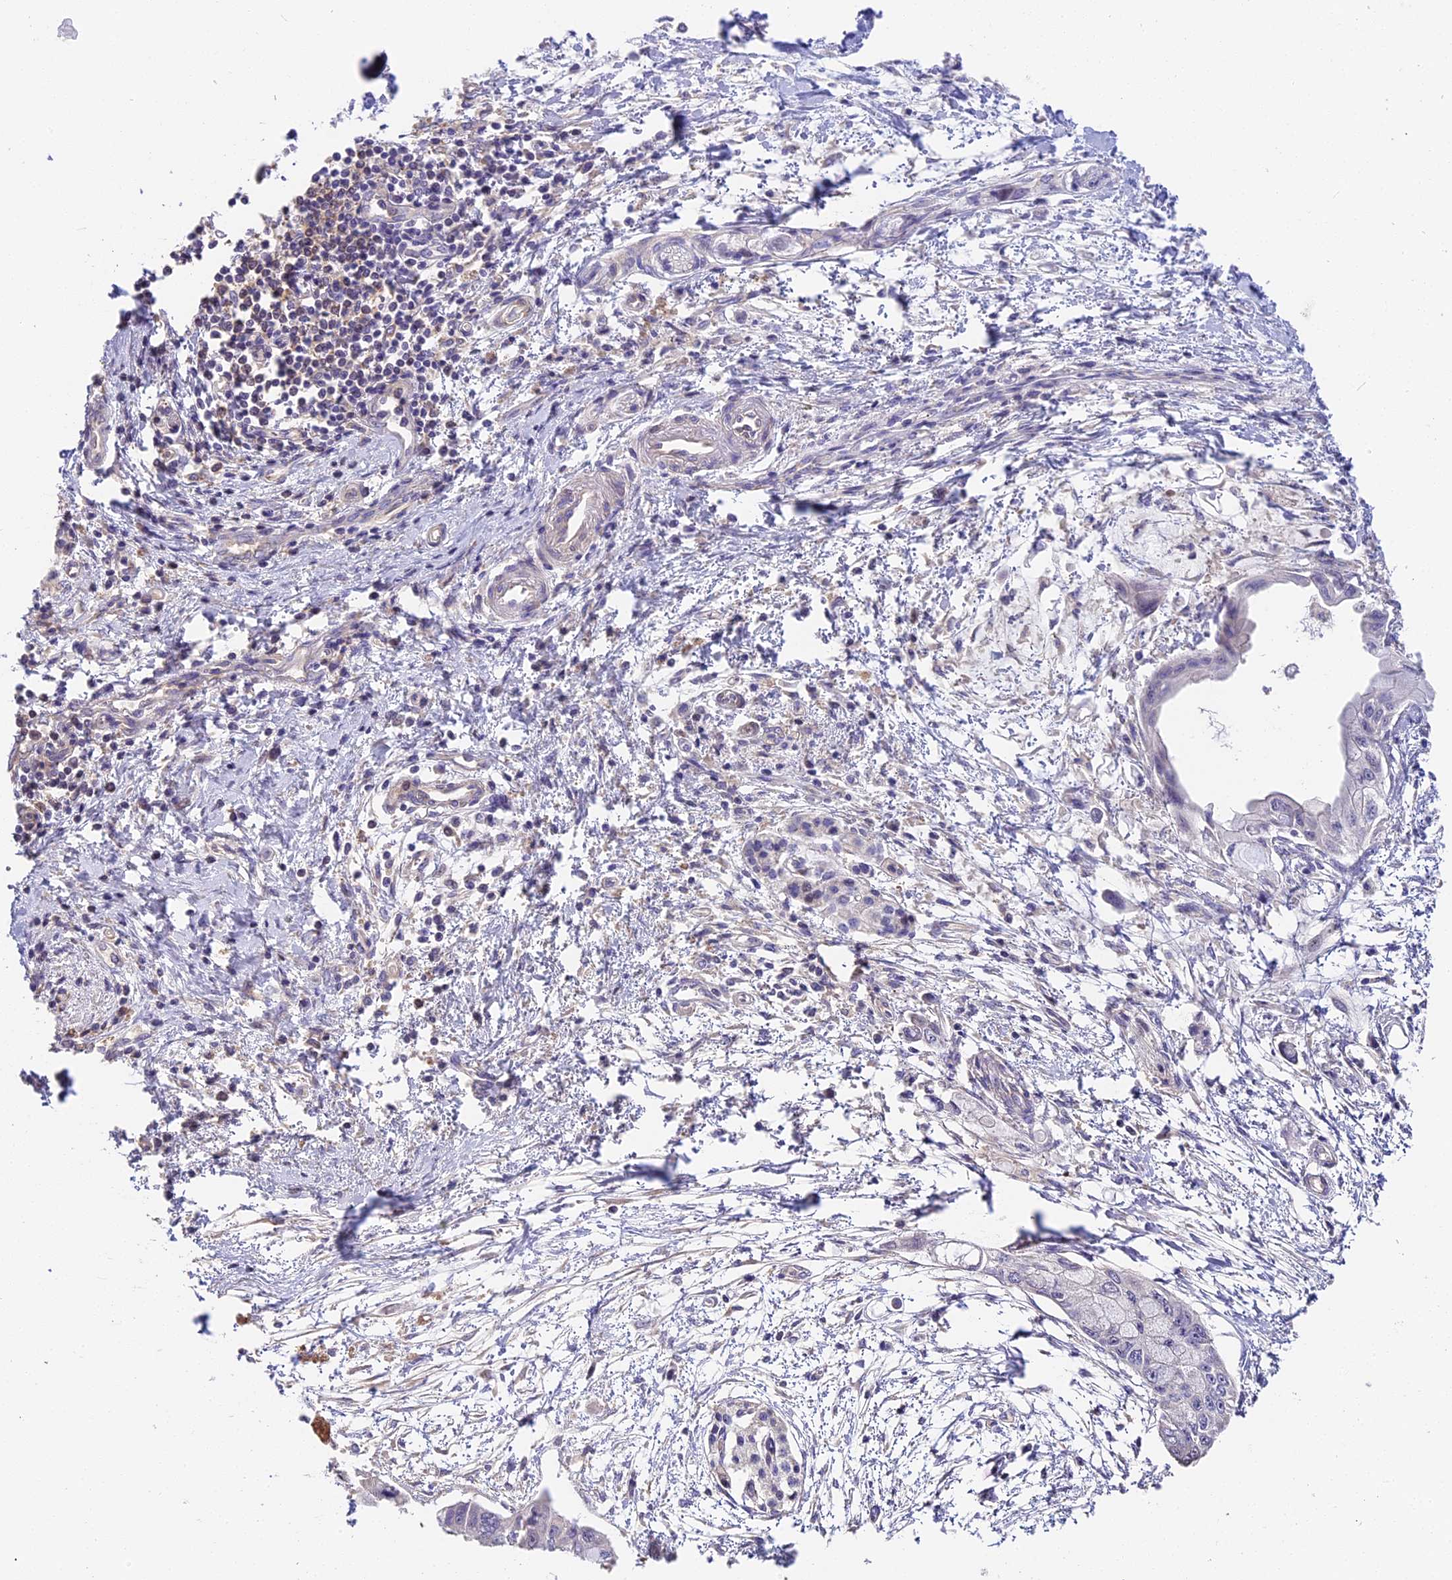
{"staining": {"intensity": "negative", "quantity": "none", "location": "none"}, "tissue": "pancreatic cancer", "cell_type": "Tumor cells", "image_type": "cancer", "snomed": [{"axis": "morphology", "description": "Adenocarcinoma, NOS"}, {"axis": "topography", "description": "Pancreas"}], "caption": "Histopathology image shows no significant protein expression in tumor cells of adenocarcinoma (pancreatic).", "gene": "ARHGAP17", "patient": {"sex": "male", "age": 48}}